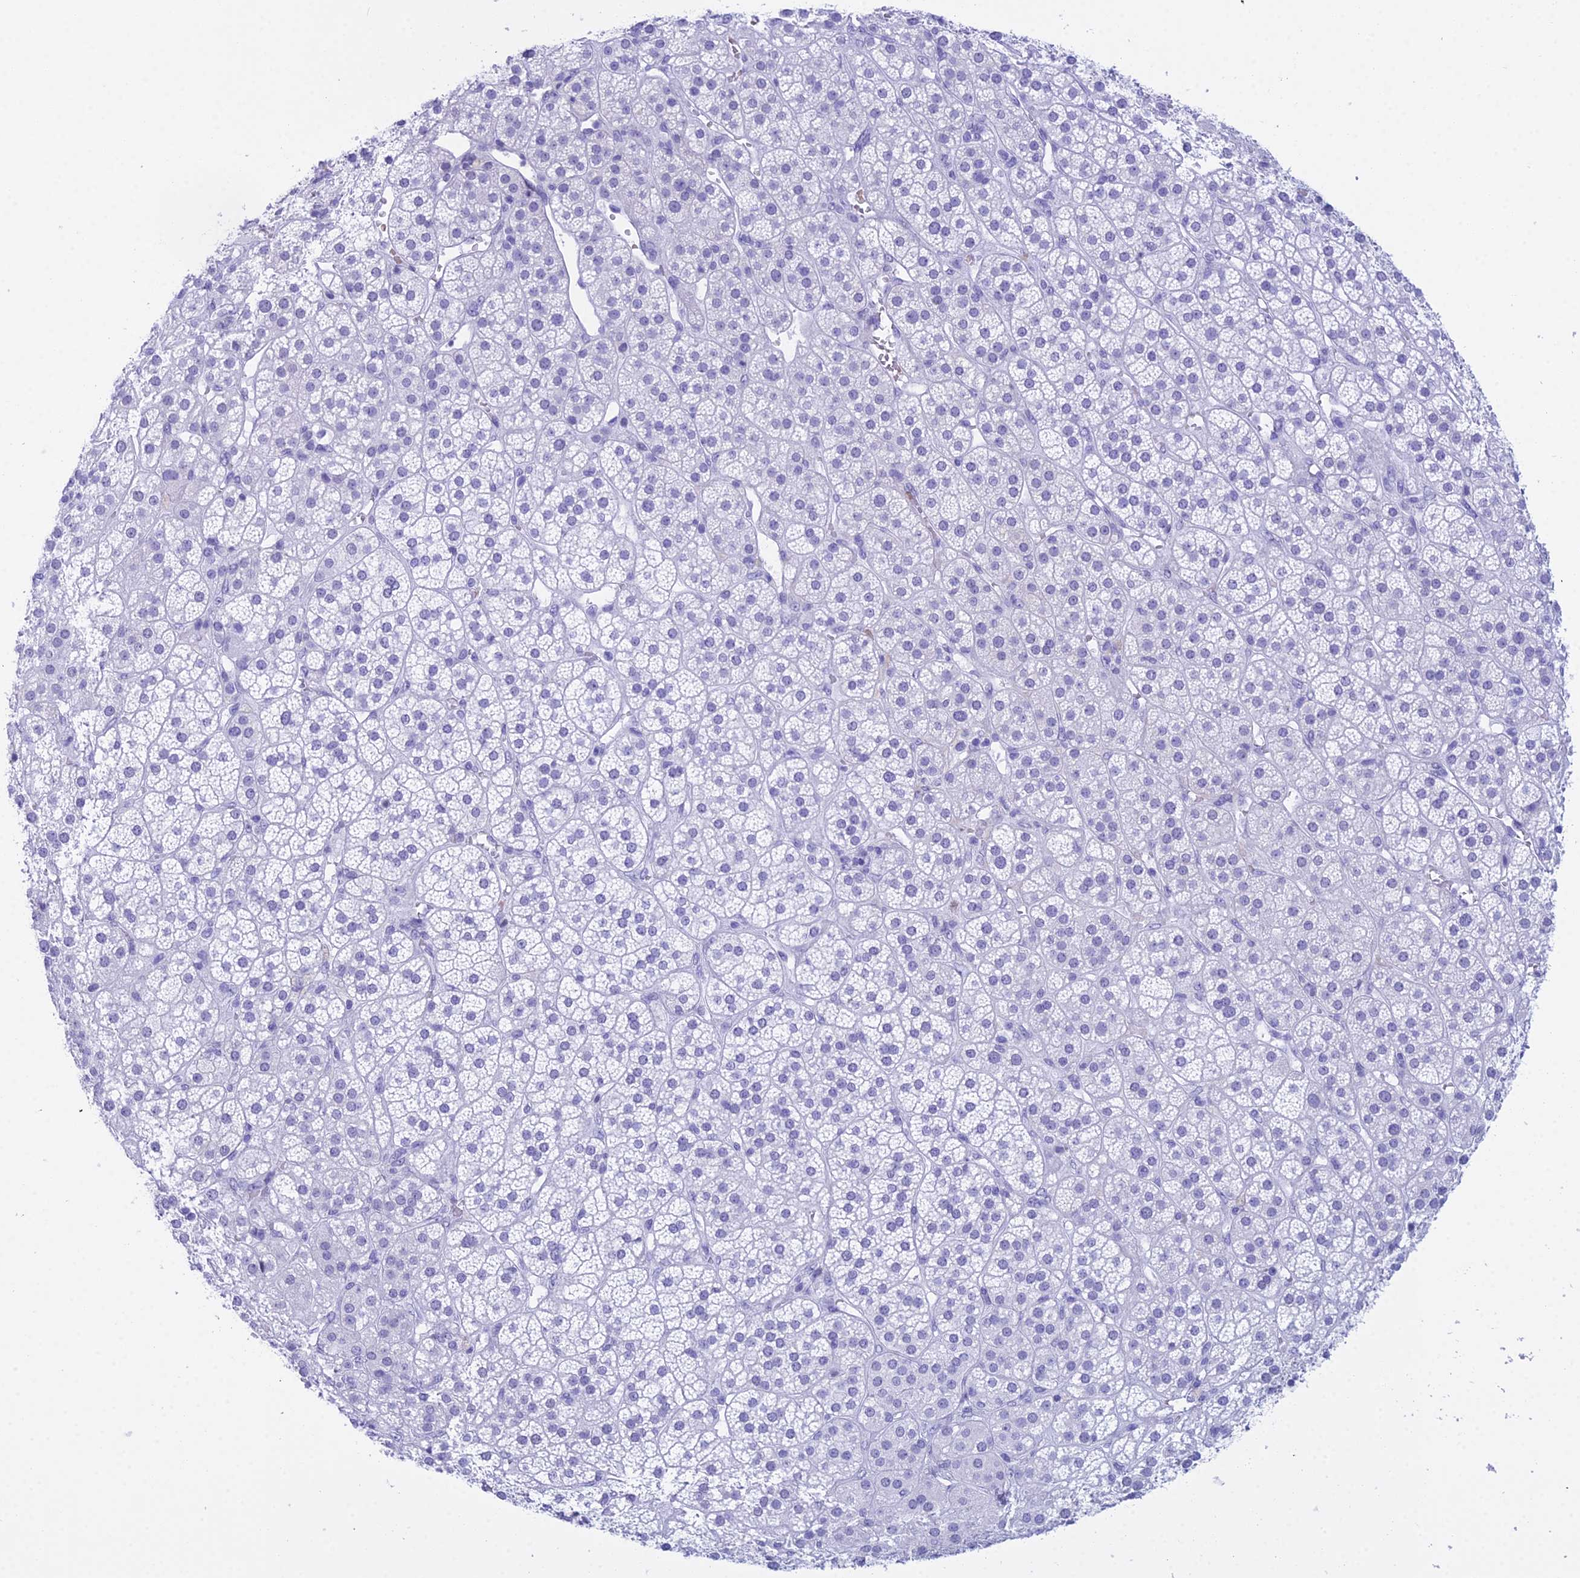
{"staining": {"intensity": "negative", "quantity": "none", "location": "none"}, "tissue": "adrenal gland", "cell_type": "Glandular cells", "image_type": "normal", "snomed": [{"axis": "morphology", "description": "Normal tissue, NOS"}, {"axis": "topography", "description": "Adrenal gland"}], "caption": "A high-resolution histopathology image shows IHC staining of normal adrenal gland, which reveals no significant staining in glandular cells.", "gene": "RNPS1", "patient": {"sex": "female", "age": 70}}